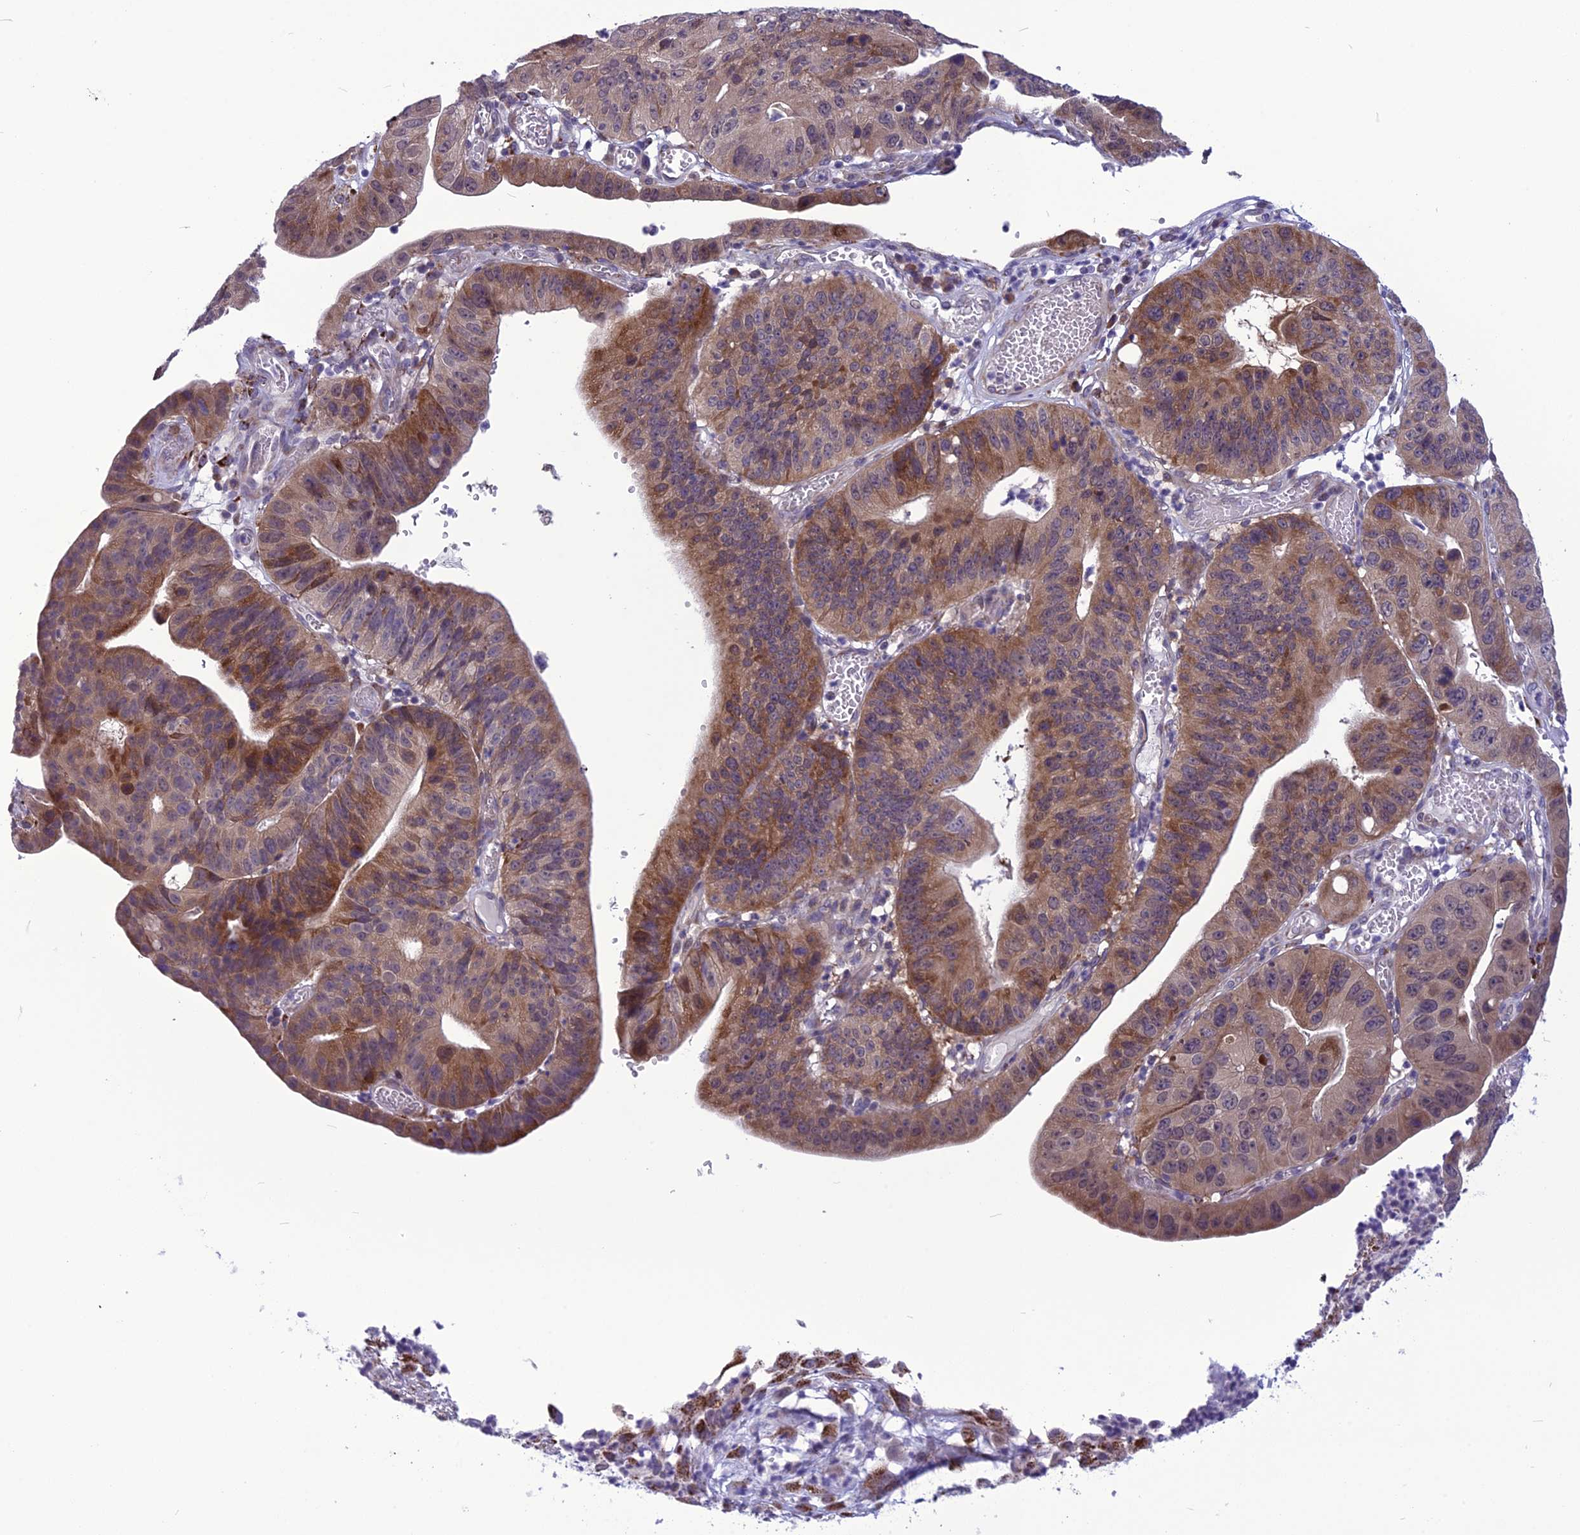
{"staining": {"intensity": "moderate", "quantity": "25%-75%", "location": "cytoplasmic/membranous"}, "tissue": "stomach cancer", "cell_type": "Tumor cells", "image_type": "cancer", "snomed": [{"axis": "morphology", "description": "Adenocarcinoma, NOS"}, {"axis": "topography", "description": "Stomach"}], "caption": "Immunohistochemical staining of human stomach cancer (adenocarcinoma) displays medium levels of moderate cytoplasmic/membranous staining in about 25%-75% of tumor cells.", "gene": "PSMF1", "patient": {"sex": "male", "age": 59}}